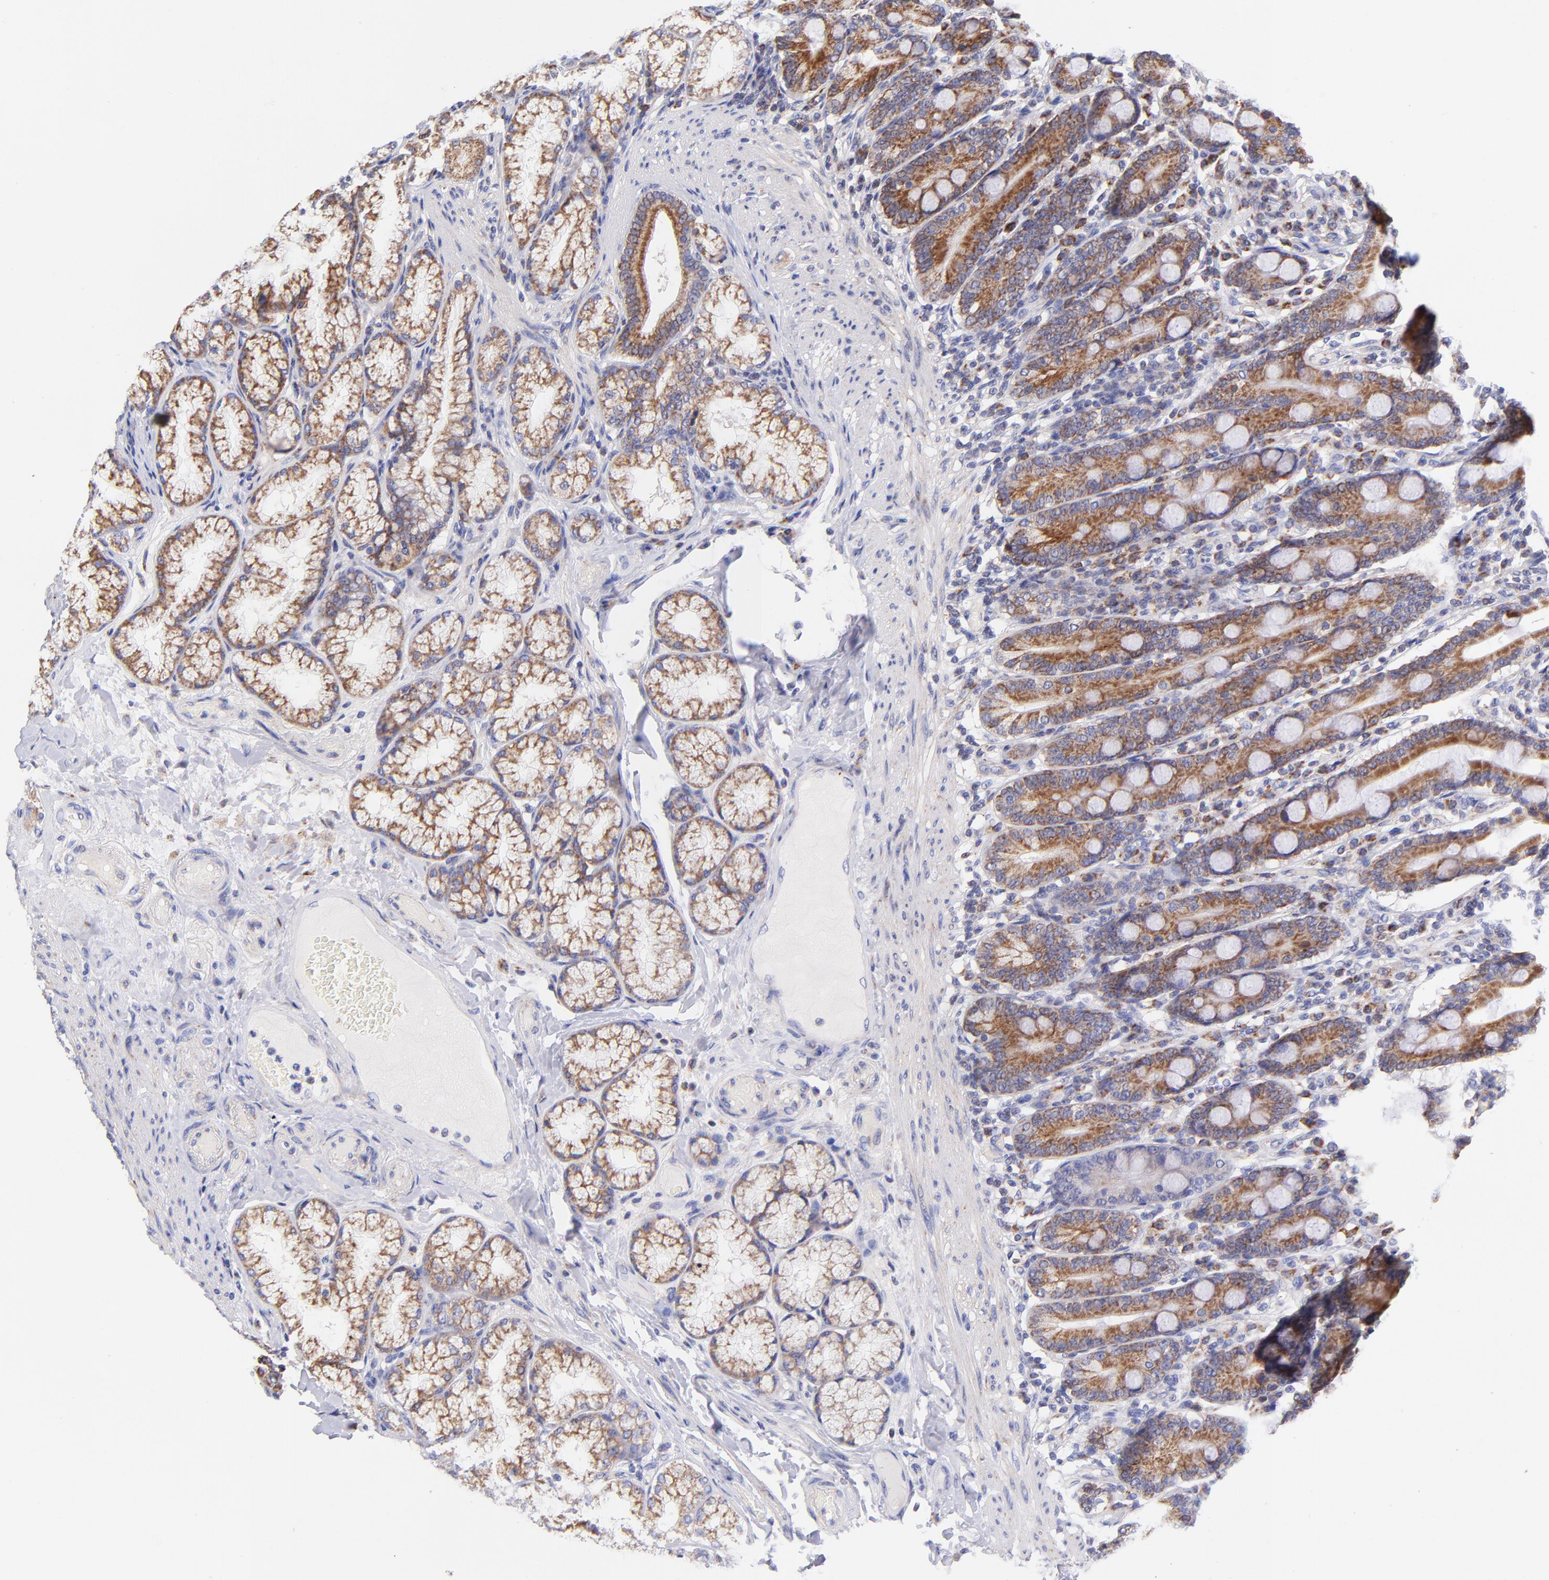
{"staining": {"intensity": "moderate", "quantity": ">75%", "location": "cytoplasmic/membranous"}, "tissue": "duodenum", "cell_type": "Glandular cells", "image_type": "normal", "snomed": [{"axis": "morphology", "description": "Normal tissue, NOS"}, {"axis": "topography", "description": "Duodenum"}], "caption": "Normal duodenum displays moderate cytoplasmic/membranous expression in about >75% of glandular cells, visualized by immunohistochemistry. (IHC, brightfield microscopy, high magnification).", "gene": "NDUFB7", "patient": {"sex": "female", "age": 64}}